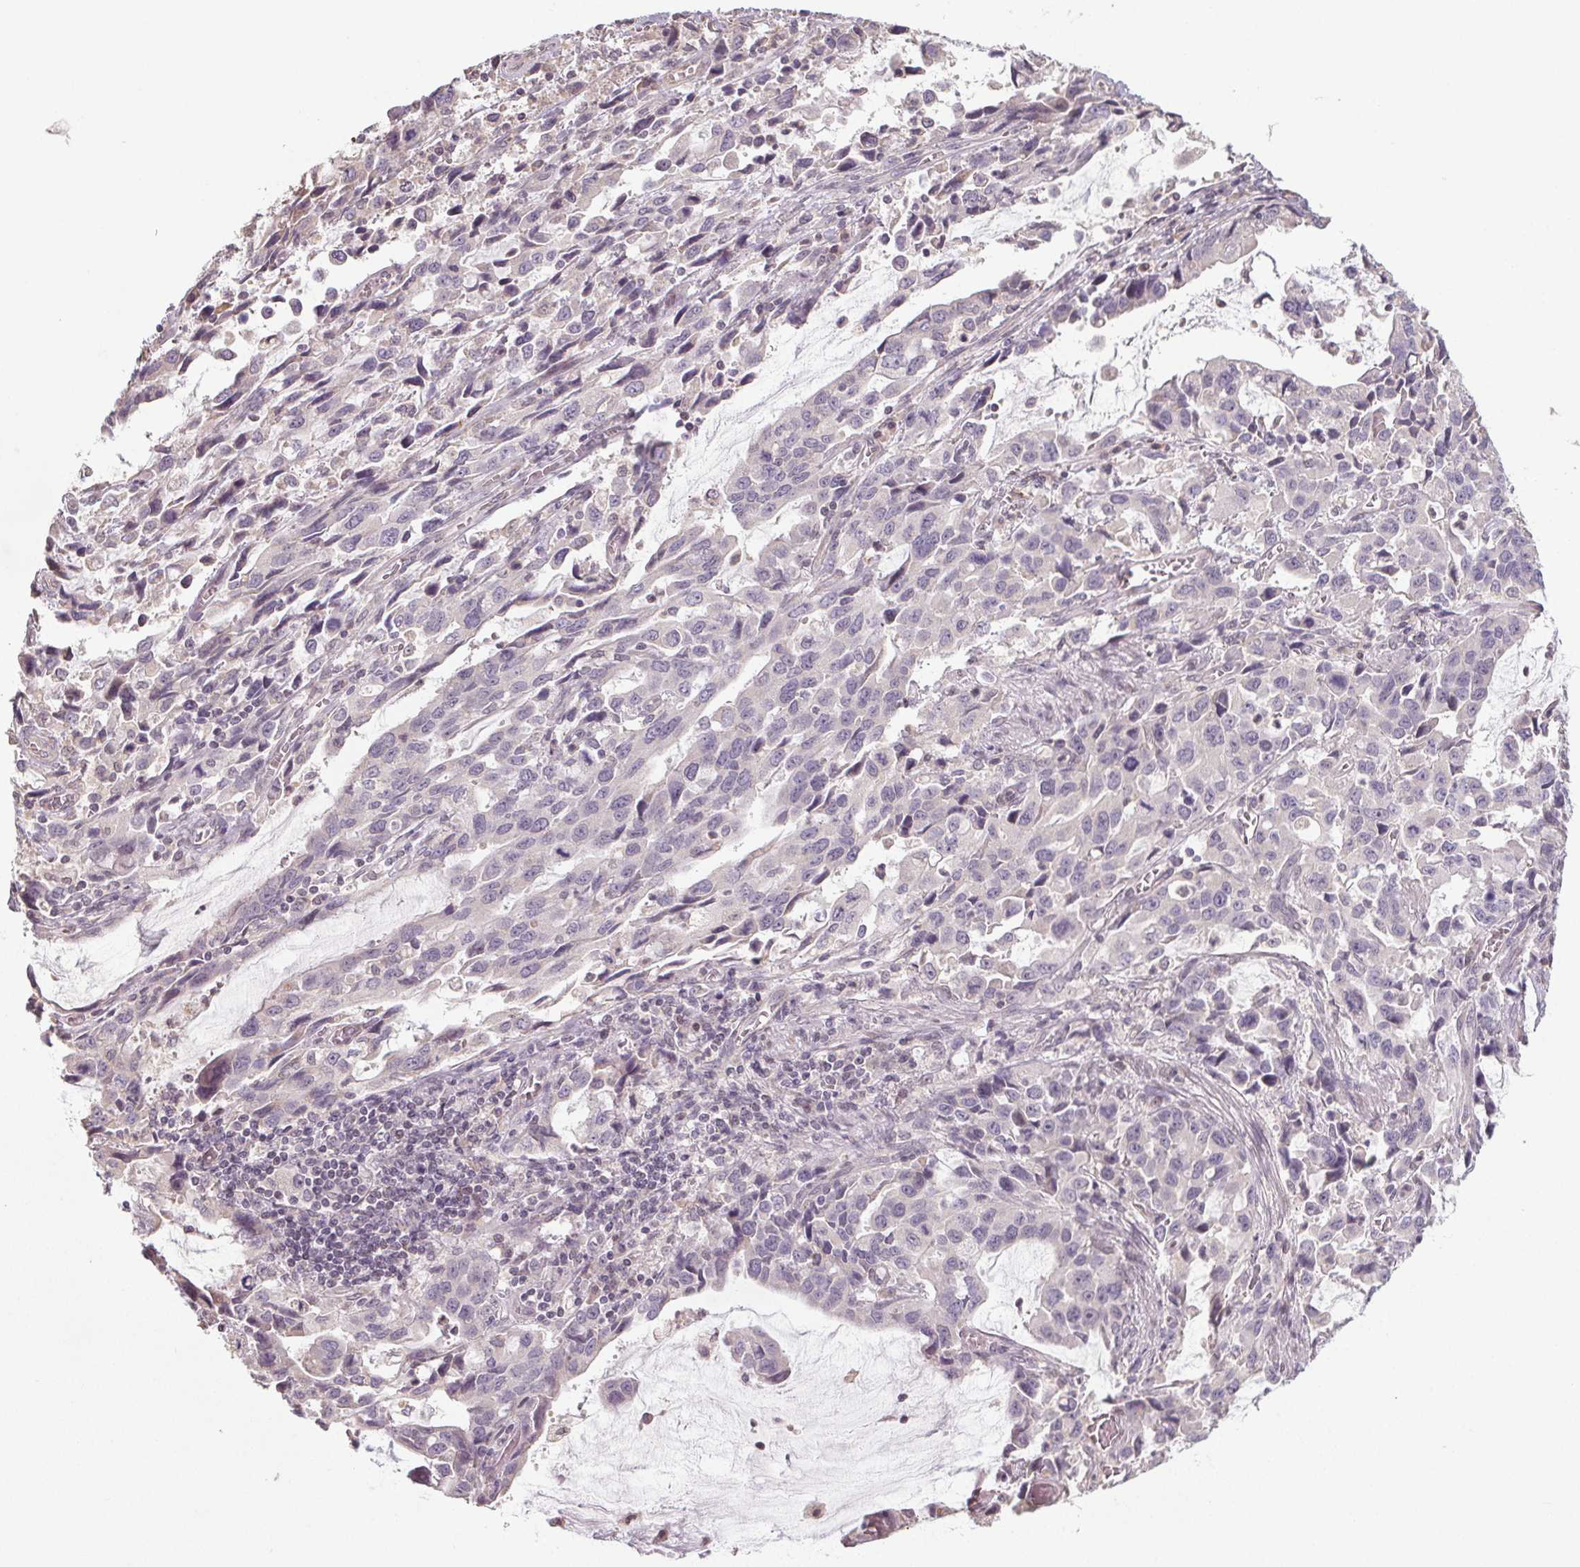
{"staining": {"intensity": "negative", "quantity": "none", "location": "none"}, "tissue": "stomach cancer", "cell_type": "Tumor cells", "image_type": "cancer", "snomed": [{"axis": "morphology", "description": "Adenocarcinoma, NOS"}, {"axis": "topography", "description": "Stomach, upper"}], "caption": "Stomach adenocarcinoma was stained to show a protein in brown. There is no significant staining in tumor cells.", "gene": "SLC26A2", "patient": {"sex": "male", "age": 85}}